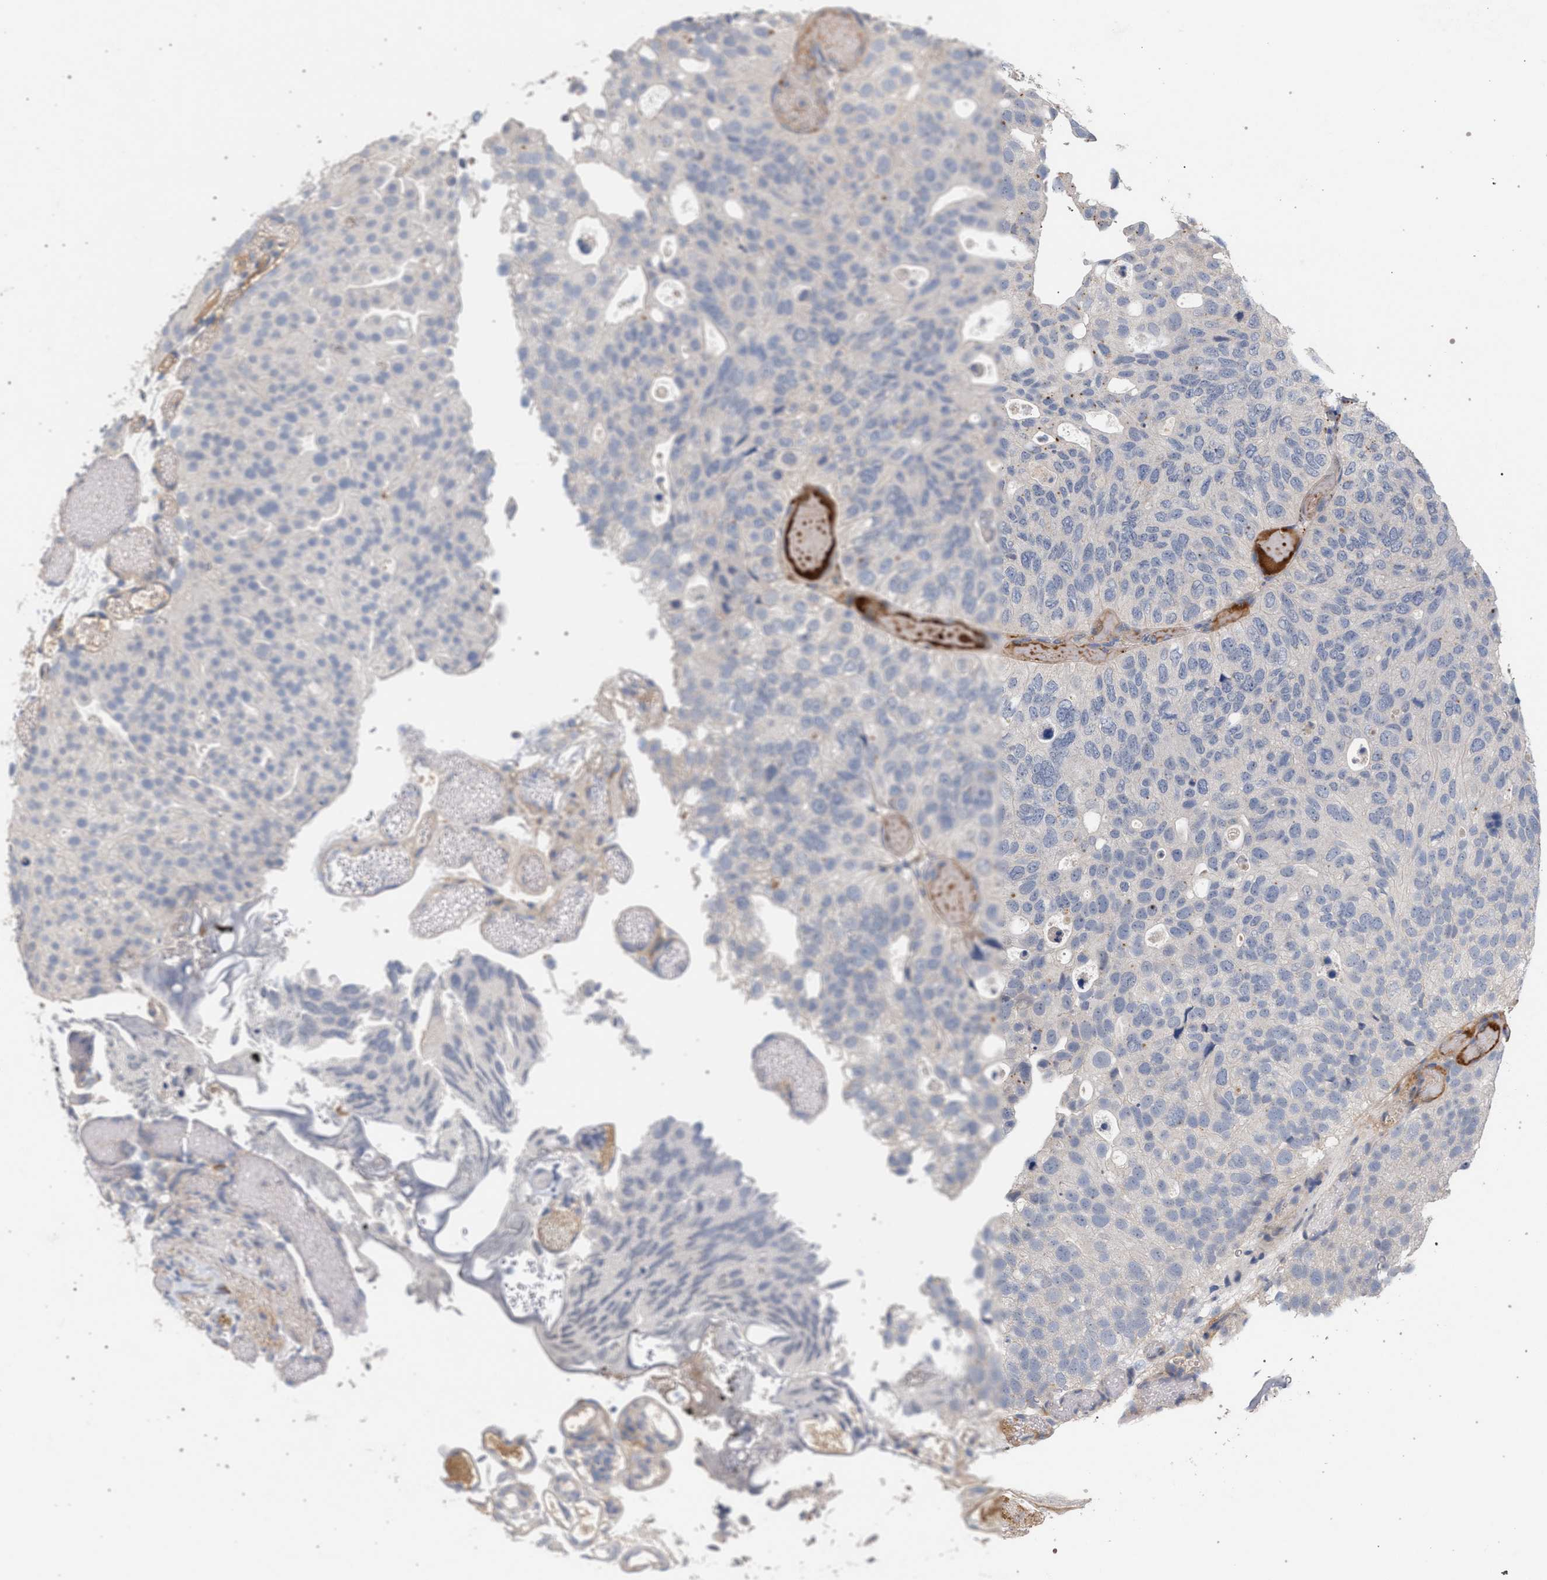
{"staining": {"intensity": "negative", "quantity": "none", "location": "none"}, "tissue": "urothelial cancer", "cell_type": "Tumor cells", "image_type": "cancer", "snomed": [{"axis": "morphology", "description": "Urothelial carcinoma, Low grade"}, {"axis": "topography", "description": "Urinary bladder"}], "caption": "This is a histopathology image of immunohistochemistry (IHC) staining of urothelial carcinoma (low-grade), which shows no expression in tumor cells.", "gene": "MAMDC2", "patient": {"sex": "male", "age": 78}}